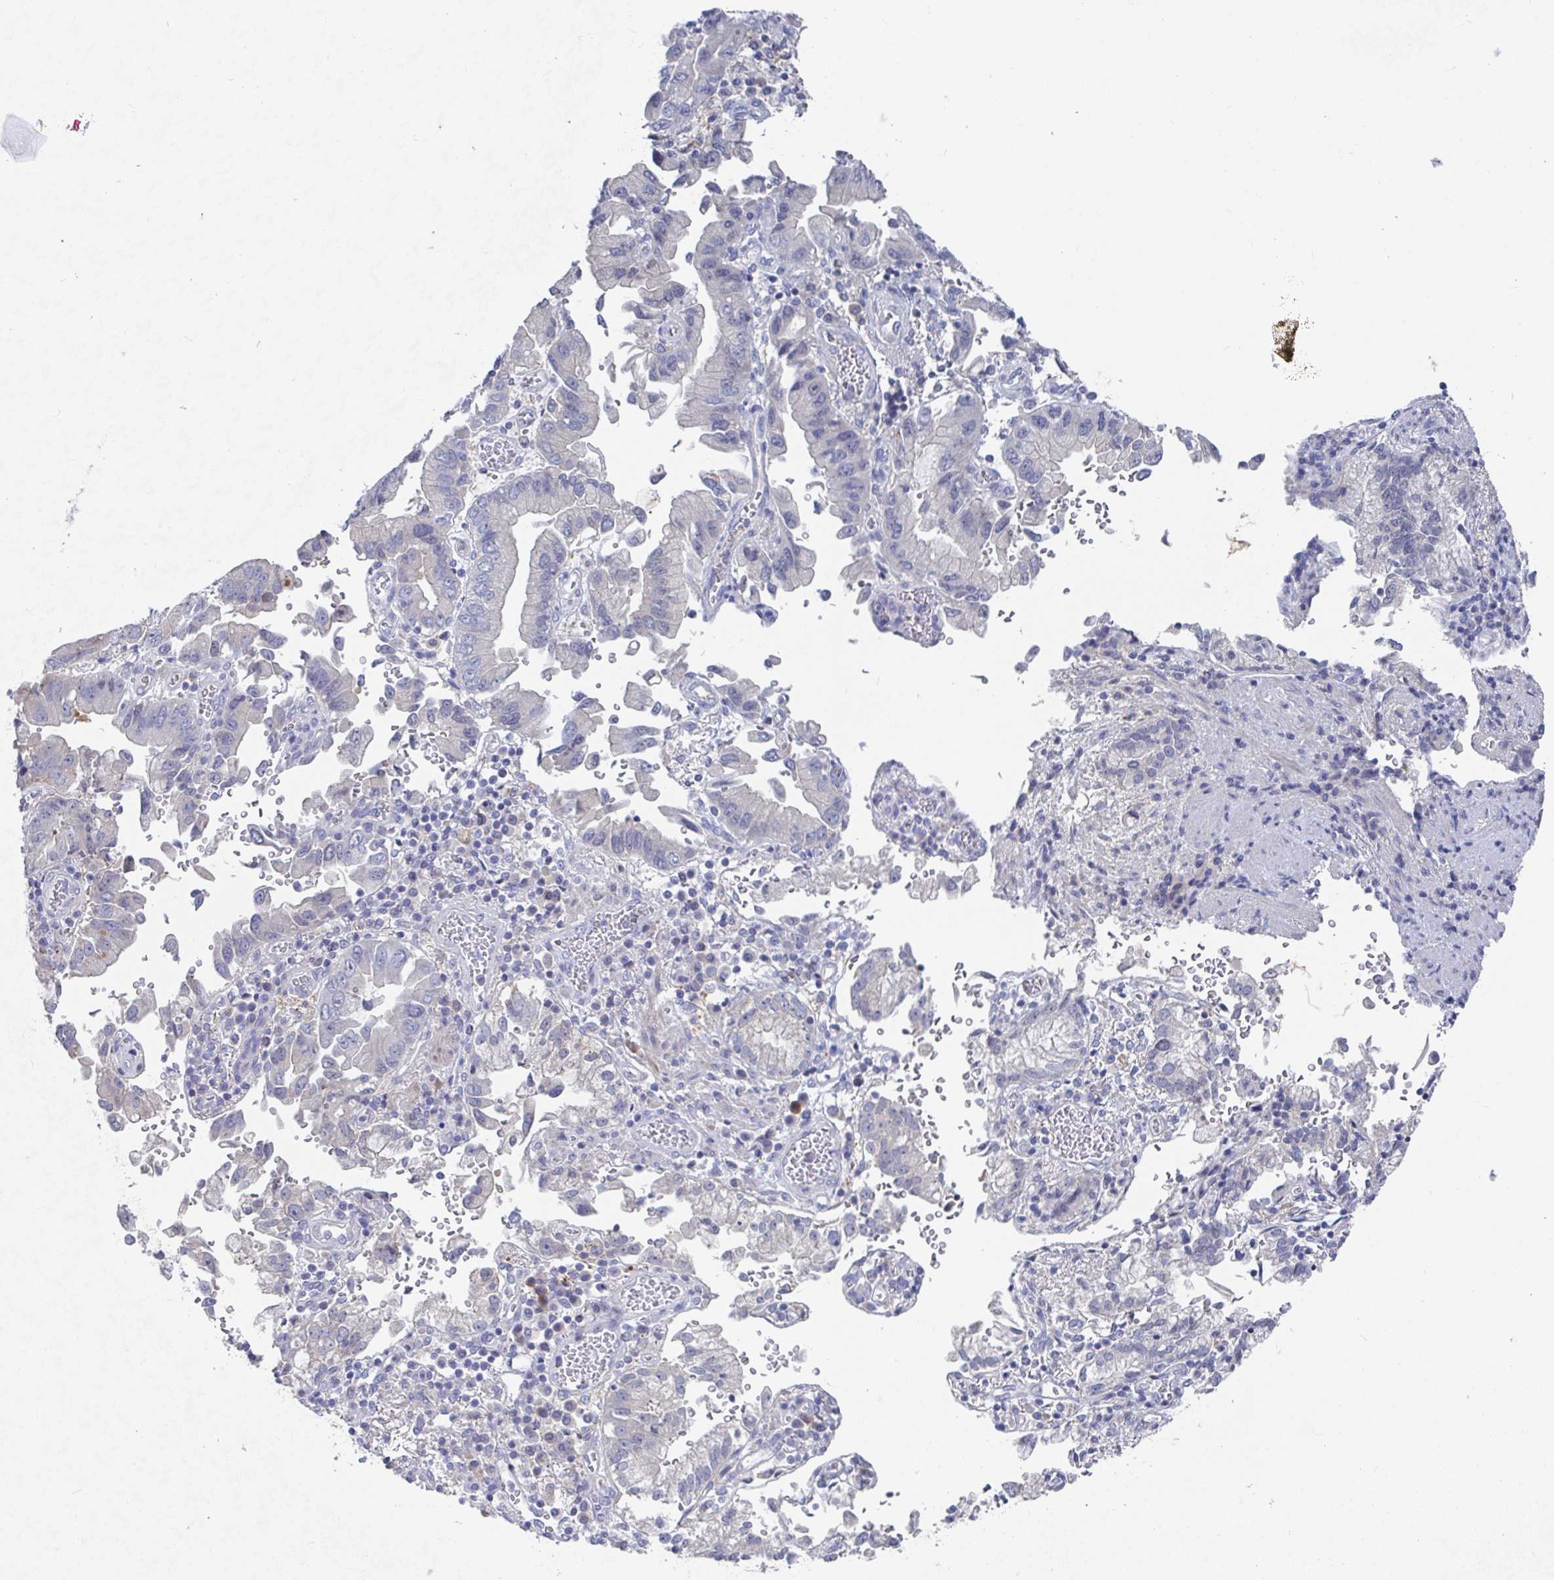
{"staining": {"intensity": "negative", "quantity": "none", "location": "none"}, "tissue": "stomach cancer", "cell_type": "Tumor cells", "image_type": "cancer", "snomed": [{"axis": "morphology", "description": "Adenocarcinoma, NOS"}, {"axis": "topography", "description": "Stomach"}], "caption": "A high-resolution micrograph shows IHC staining of adenocarcinoma (stomach), which exhibits no significant positivity in tumor cells.", "gene": "GPR148", "patient": {"sex": "male", "age": 62}}